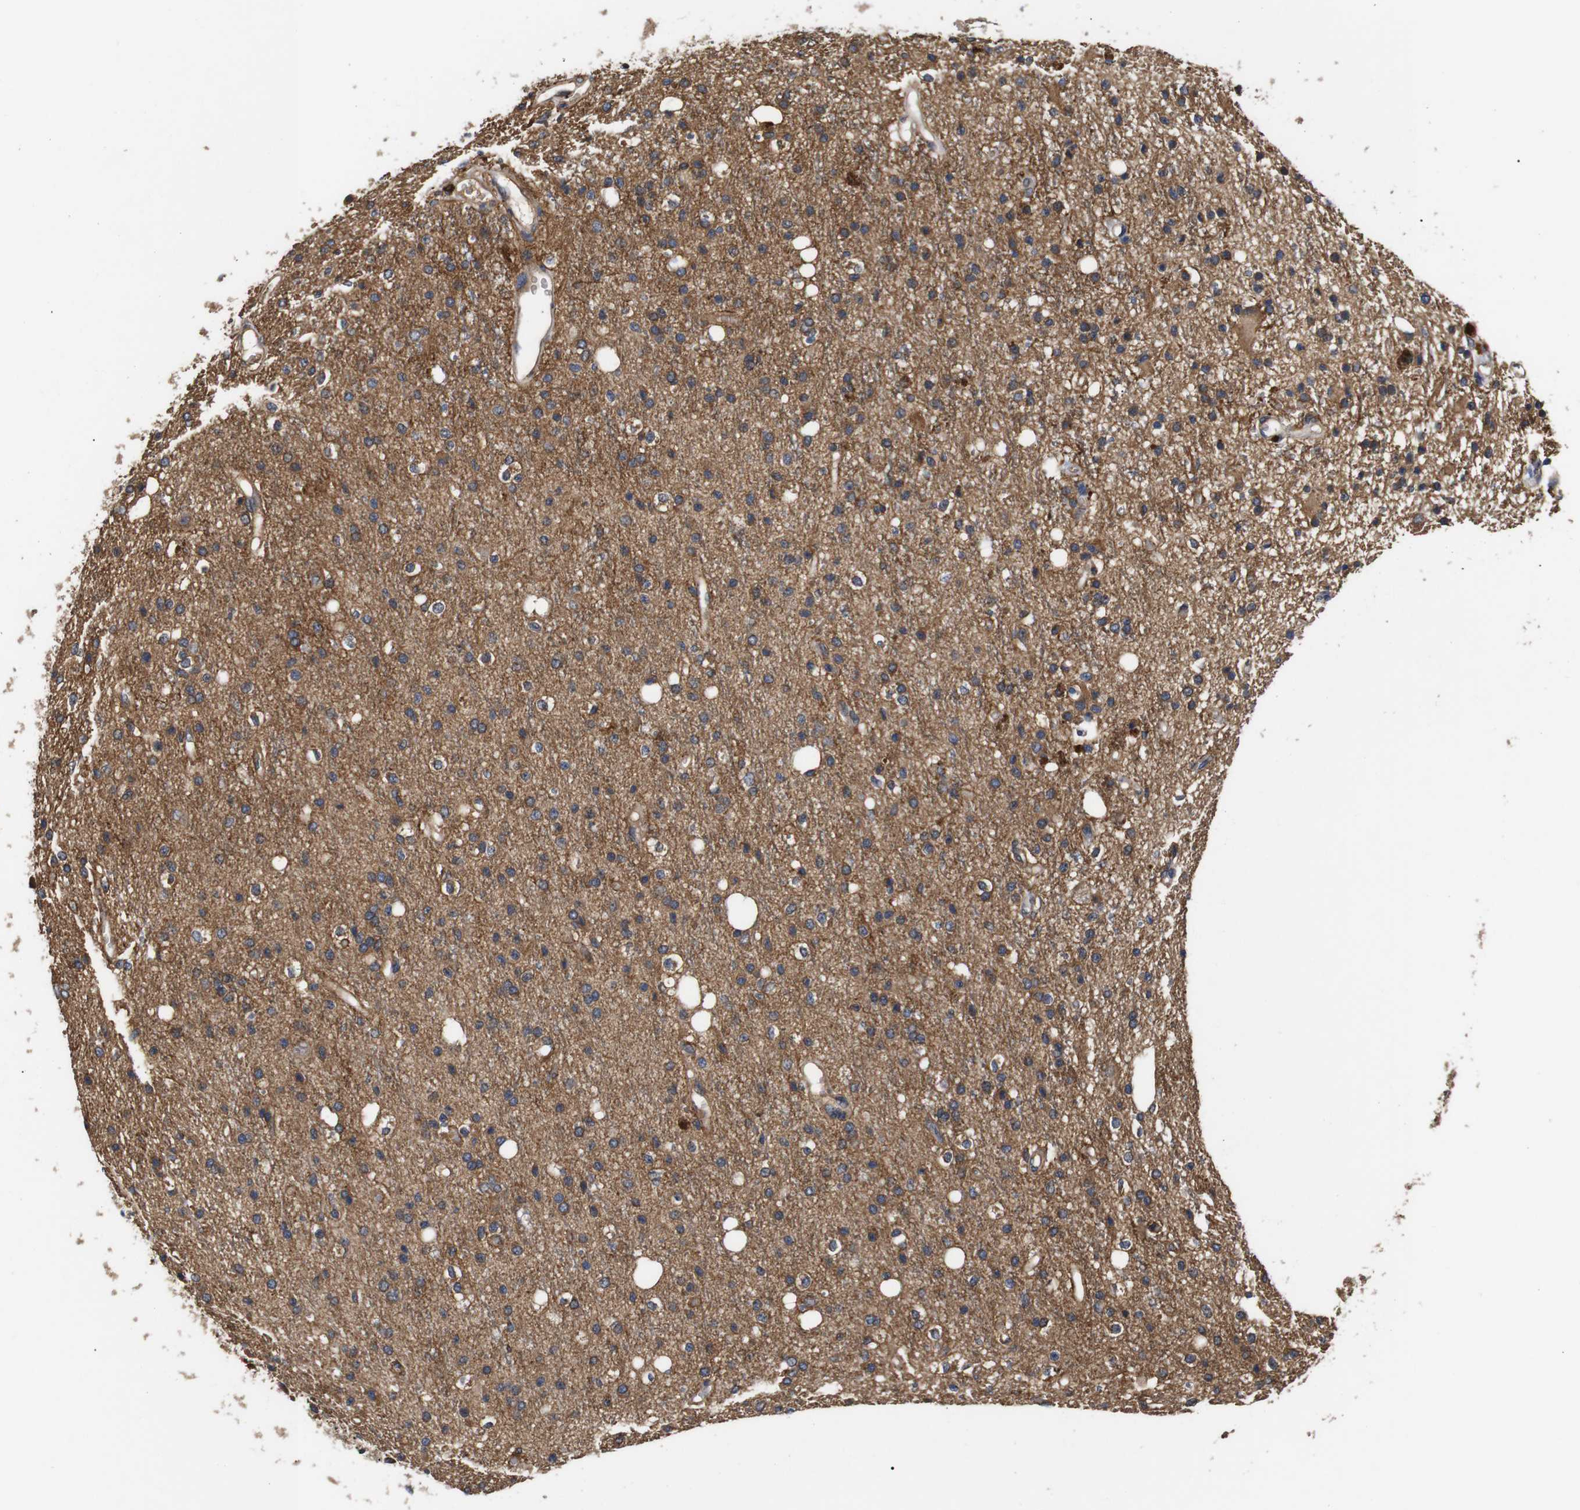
{"staining": {"intensity": "moderate", "quantity": ">75%", "location": "cytoplasmic/membranous"}, "tissue": "glioma", "cell_type": "Tumor cells", "image_type": "cancer", "snomed": [{"axis": "morphology", "description": "Glioma, malignant, High grade"}, {"axis": "topography", "description": "Brain"}], "caption": "The immunohistochemical stain highlights moderate cytoplasmic/membranous expression in tumor cells of malignant high-grade glioma tissue.", "gene": "DDR1", "patient": {"sex": "male", "age": 47}}